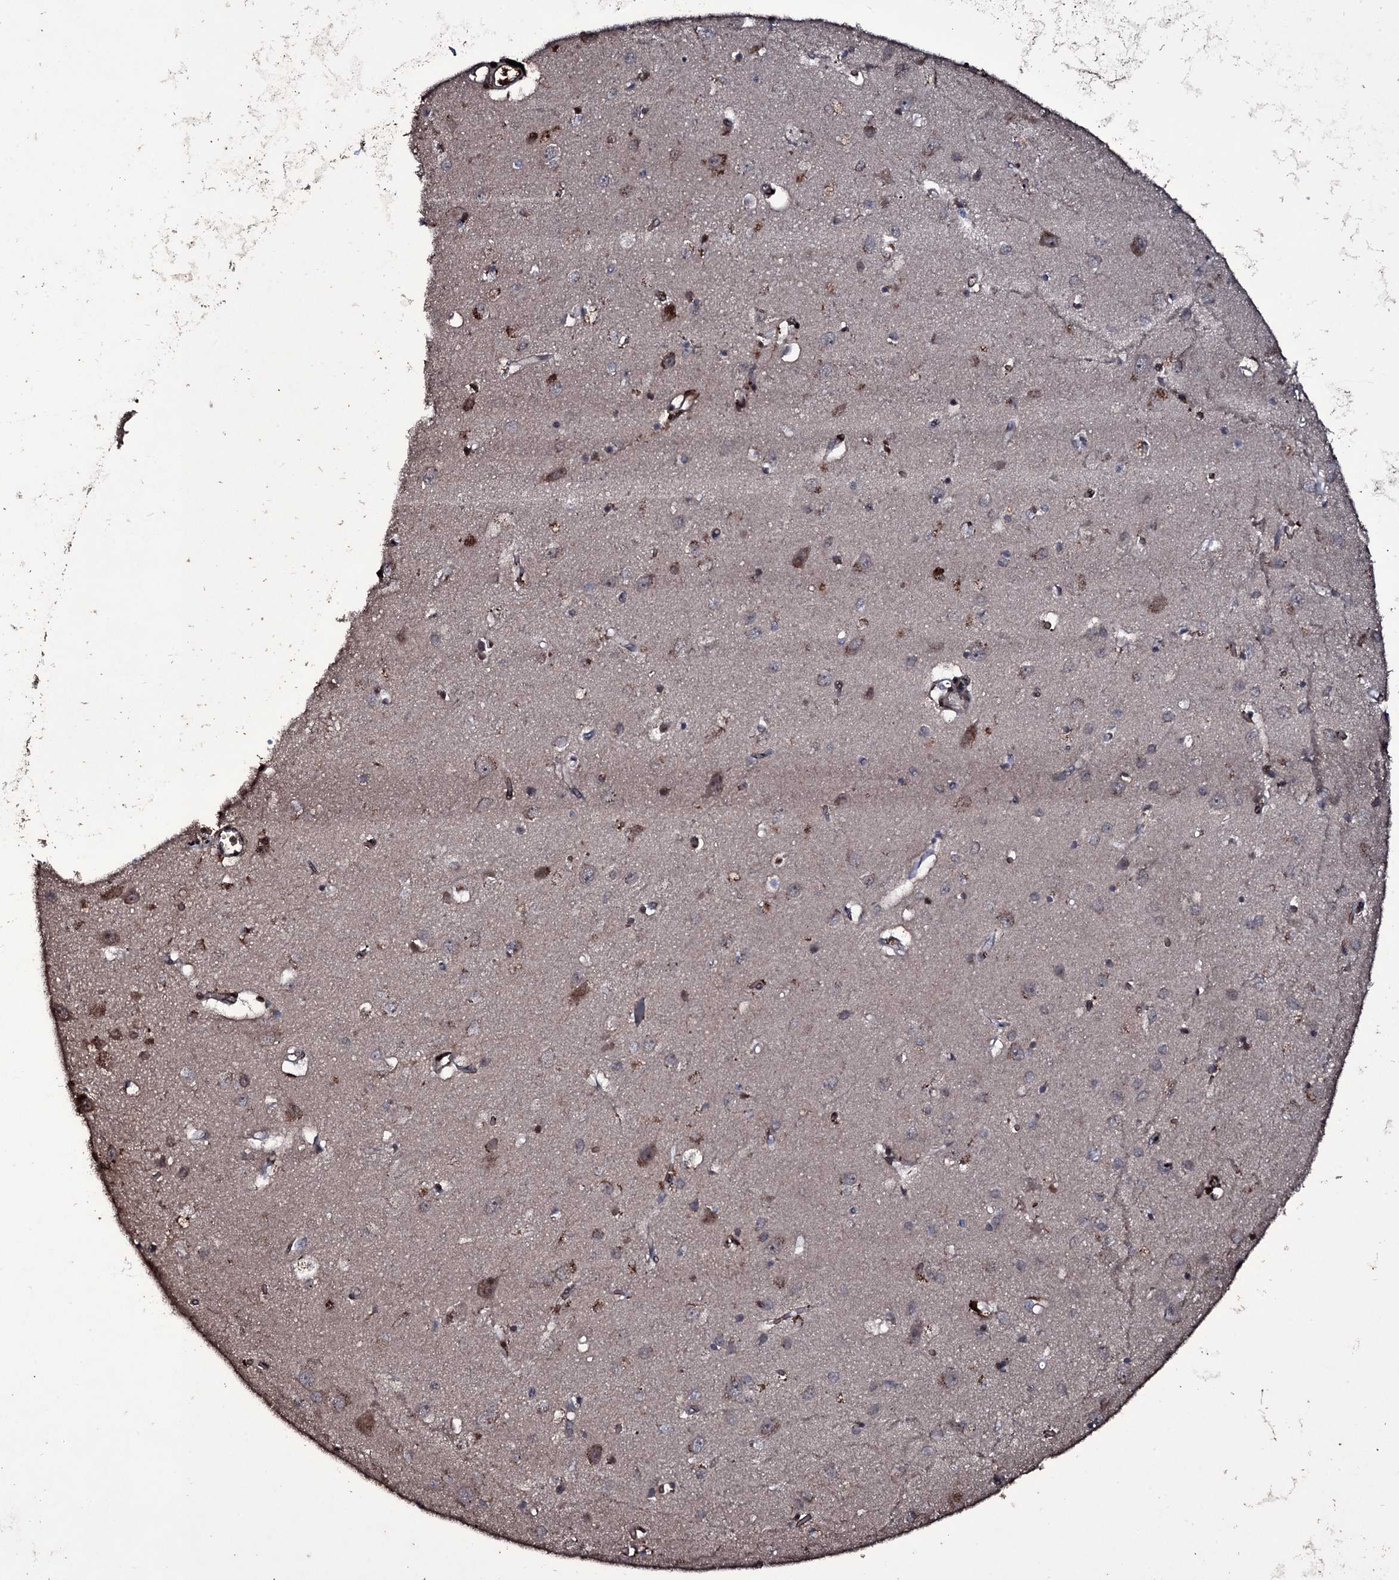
{"staining": {"intensity": "moderate", "quantity": ">75%", "location": "cytoplasmic/membranous"}, "tissue": "cerebral cortex", "cell_type": "Endothelial cells", "image_type": "normal", "snomed": [{"axis": "morphology", "description": "Normal tissue, NOS"}, {"axis": "topography", "description": "Cerebral cortex"}], "caption": "Normal cerebral cortex exhibits moderate cytoplasmic/membranous staining in approximately >75% of endothelial cells Ihc stains the protein in brown and the nuclei are stained blue..", "gene": "ZSWIM8", "patient": {"sex": "female", "age": 64}}